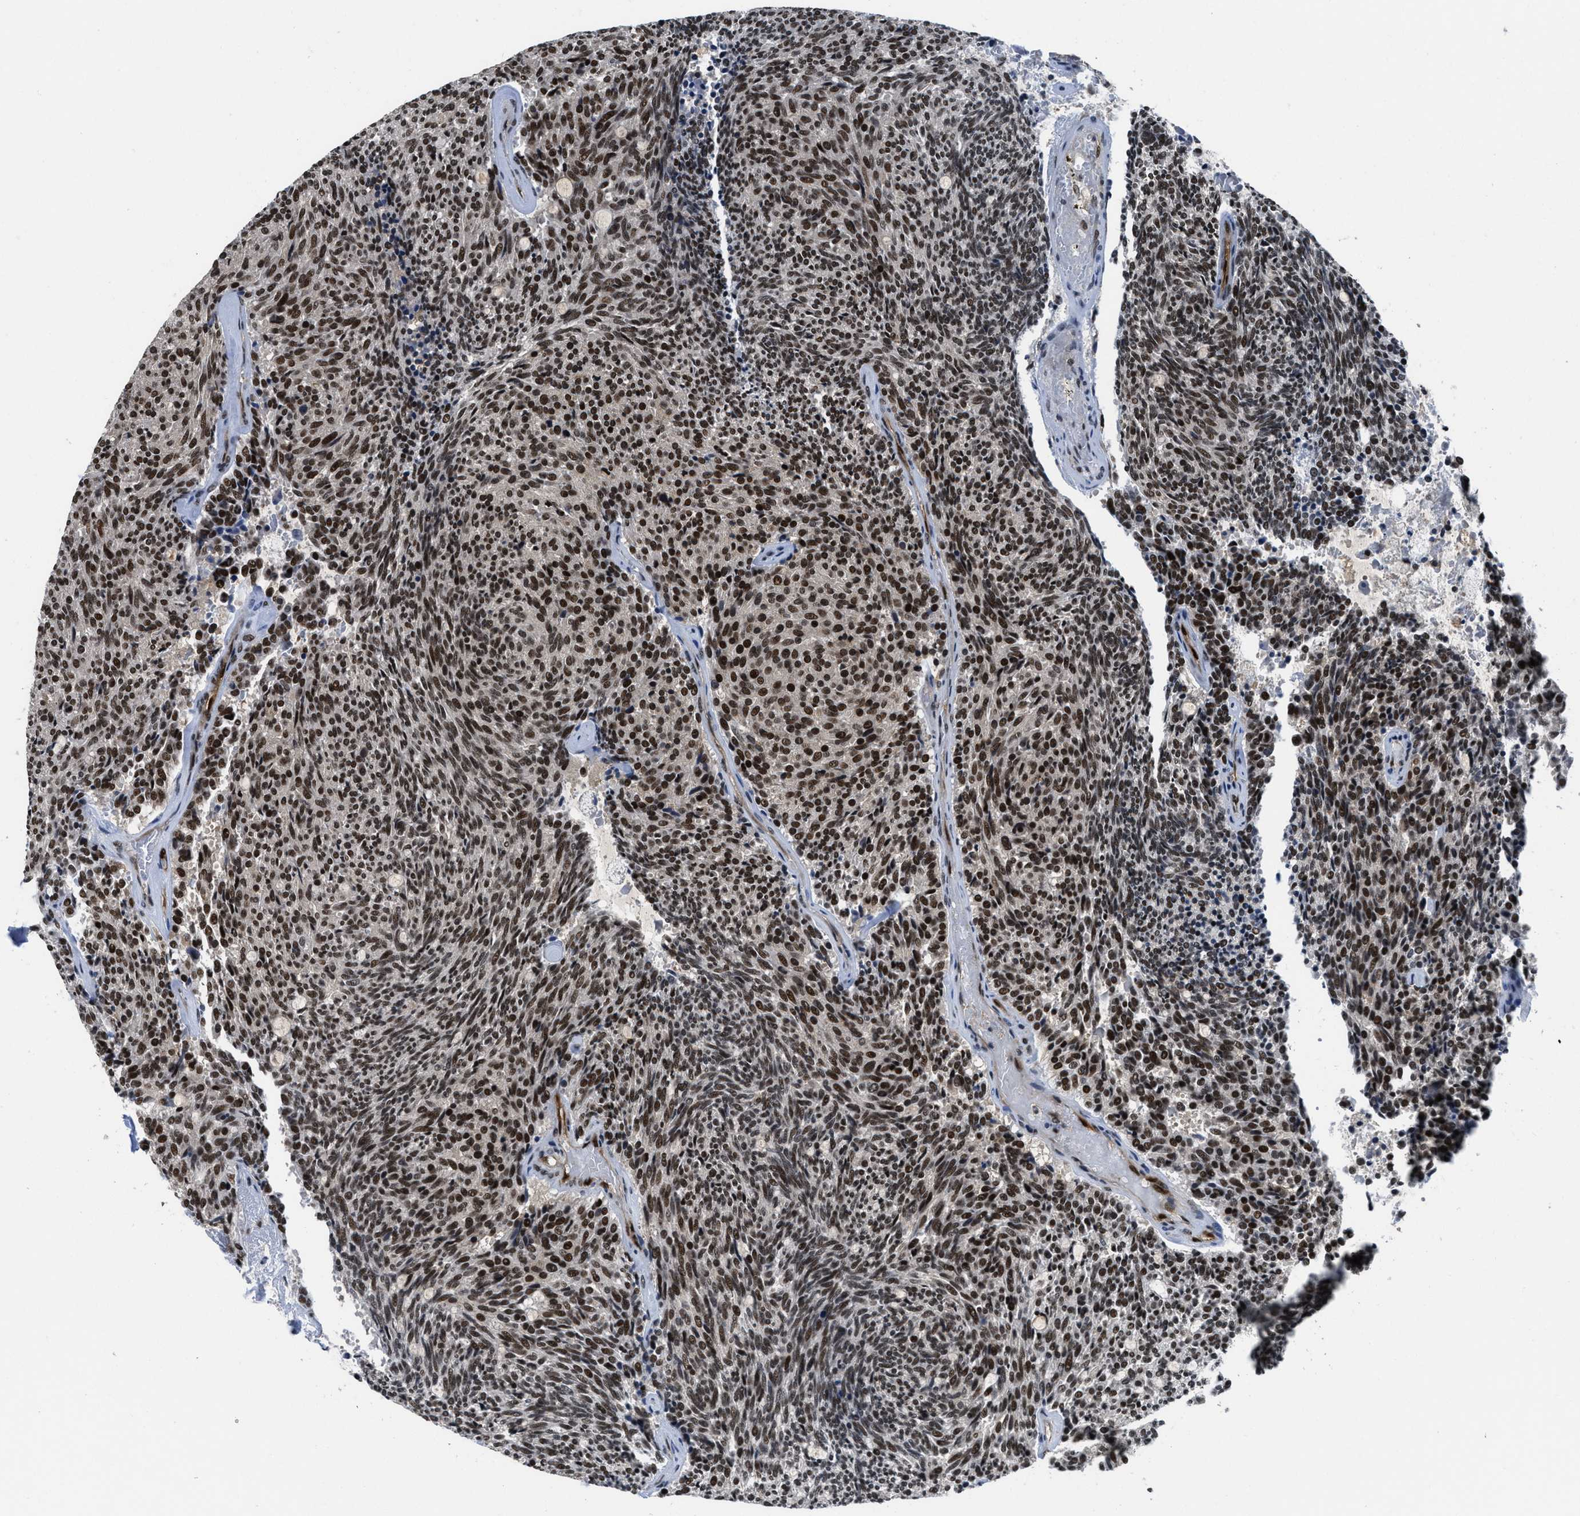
{"staining": {"intensity": "strong", "quantity": ">75%", "location": "nuclear"}, "tissue": "carcinoid", "cell_type": "Tumor cells", "image_type": "cancer", "snomed": [{"axis": "morphology", "description": "Carcinoid, malignant, NOS"}, {"axis": "topography", "description": "Pancreas"}], "caption": "There is high levels of strong nuclear staining in tumor cells of carcinoid, as demonstrated by immunohistochemical staining (brown color).", "gene": "CUL4B", "patient": {"sex": "female", "age": 54}}